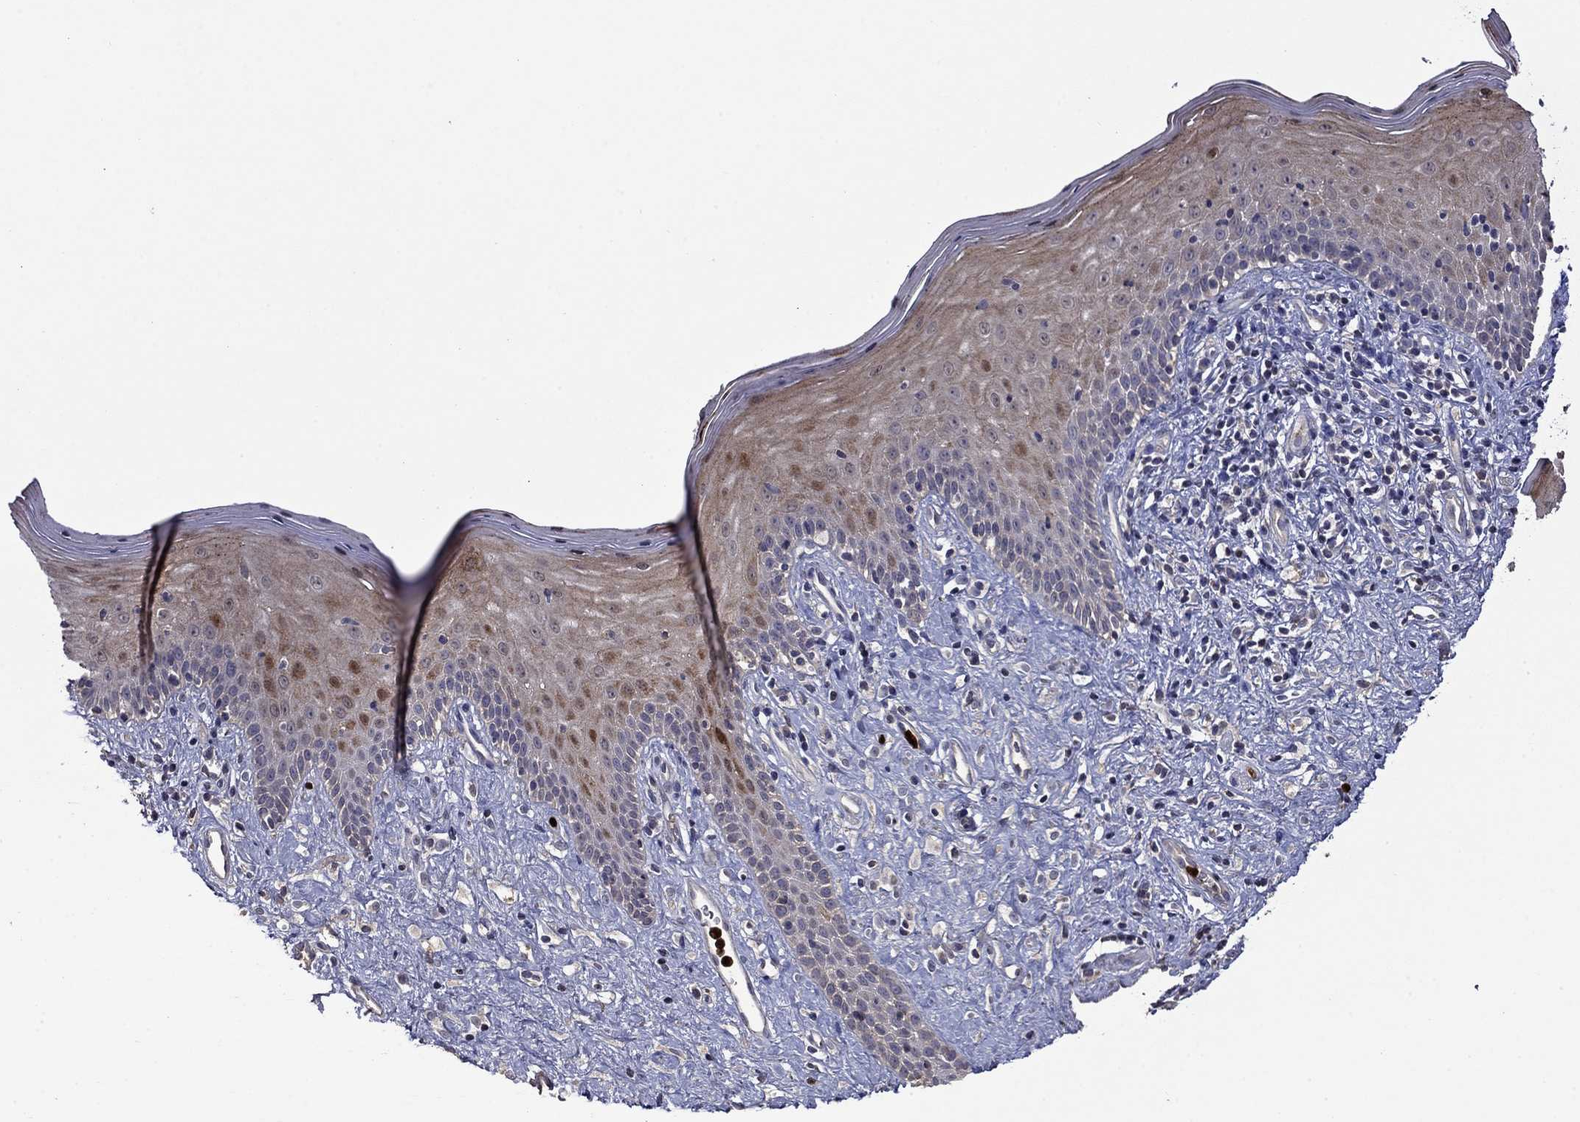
{"staining": {"intensity": "strong", "quantity": "<25%", "location": "cytoplasmic/membranous,nuclear"}, "tissue": "vagina", "cell_type": "Squamous epithelial cells", "image_type": "normal", "snomed": [{"axis": "morphology", "description": "Normal tissue, NOS"}, {"axis": "topography", "description": "Vagina"}], "caption": "A medium amount of strong cytoplasmic/membranous,nuclear staining is identified in about <25% of squamous epithelial cells in benign vagina. The staining was performed using DAB, with brown indicating positive protein expression. Nuclei are stained blue with hematoxylin.", "gene": "SATB1", "patient": {"sex": "female", "age": 47}}